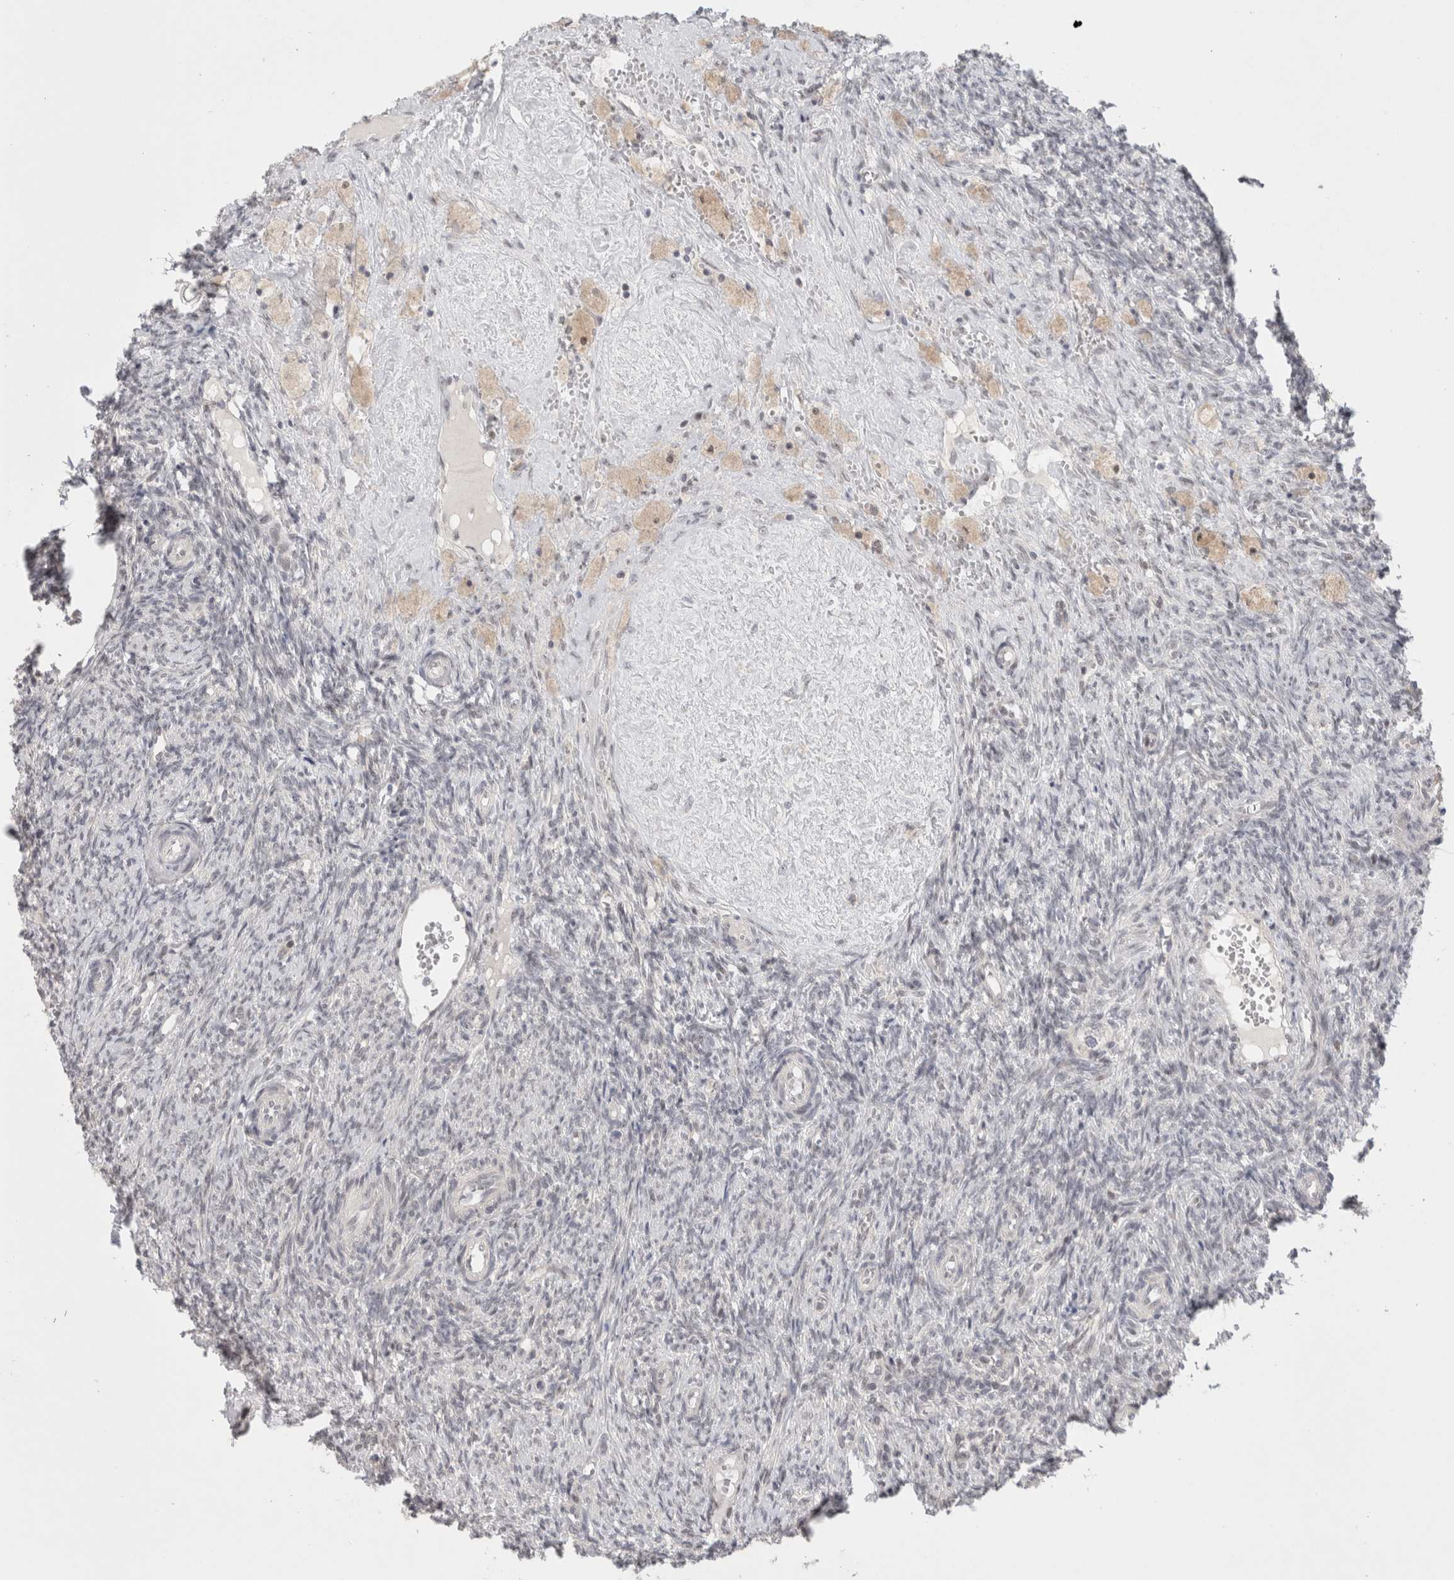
{"staining": {"intensity": "weak", "quantity": ">75%", "location": "nuclear"}, "tissue": "ovary", "cell_type": "Follicle cells", "image_type": "normal", "snomed": [{"axis": "morphology", "description": "Normal tissue, NOS"}, {"axis": "topography", "description": "Ovary"}], "caption": "Immunohistochemistry (IHC) photomicrograph of unremarkable ovary stained for a protein (brown), which shows low levels of weak nuclear positivity in about >75% of follicle cells.", "gene": "SENP6", "patient": {"sex": "female", "age": 41}}